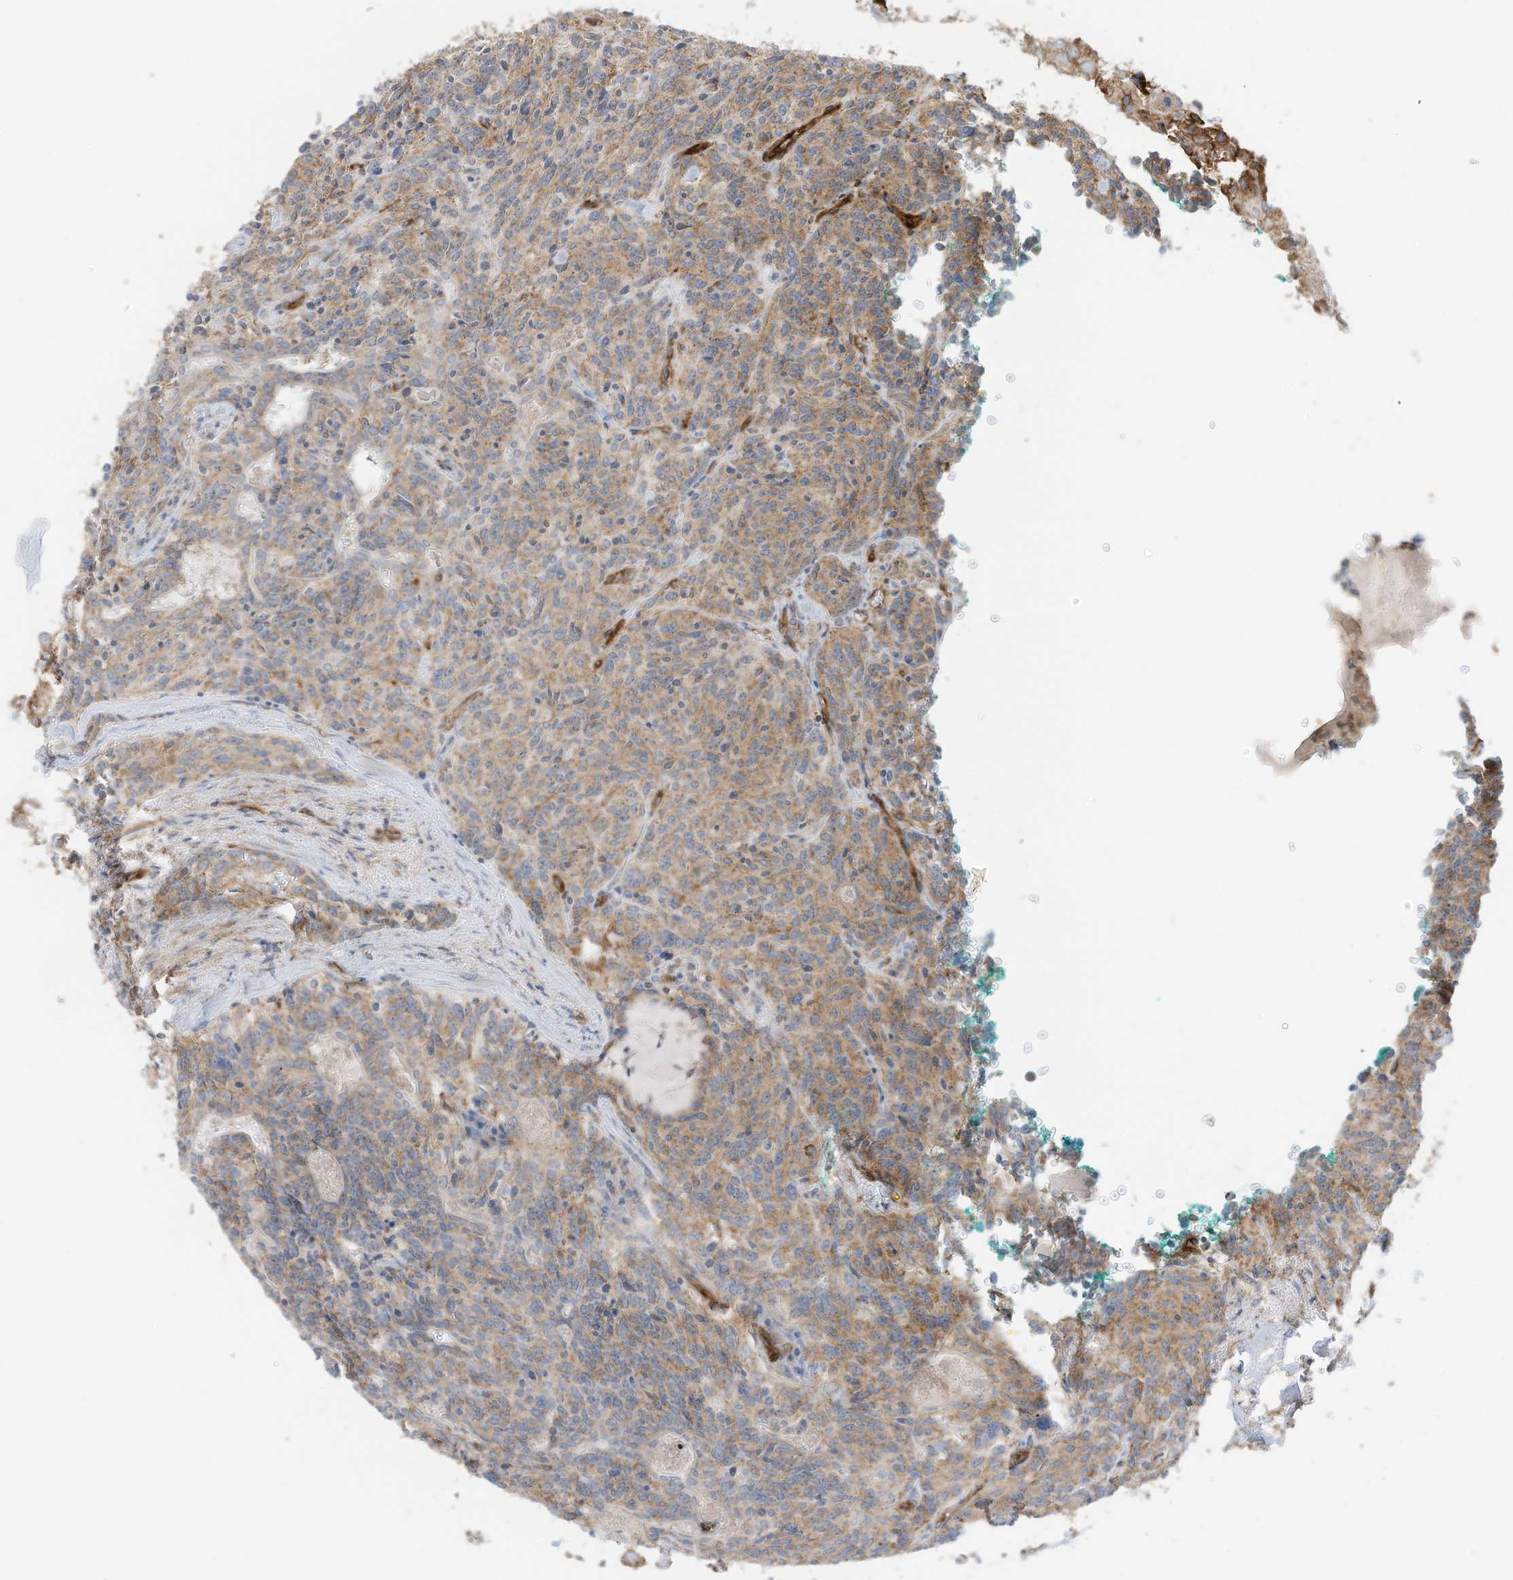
{"staining": {"intensity": "moderate", "quantity": ">75%", "location": "cytoplasmic/membranous"}, "tissue": "carcinoid", "cell_type": "Tumor cells", "image_type": "cancer", "snomed": [{"axis": "morphology", "description": "Carcinoid, malignant, NOS"}, {"axis": "topography", "description": "Lung"}], "caption": "Protein expression analysis of carcinoid displays moderate cytoplasmic/membranous expression in about >75% of tumor cells.", "gene": "ABCB7", "patient": {"sex": "female", "age": 46}}